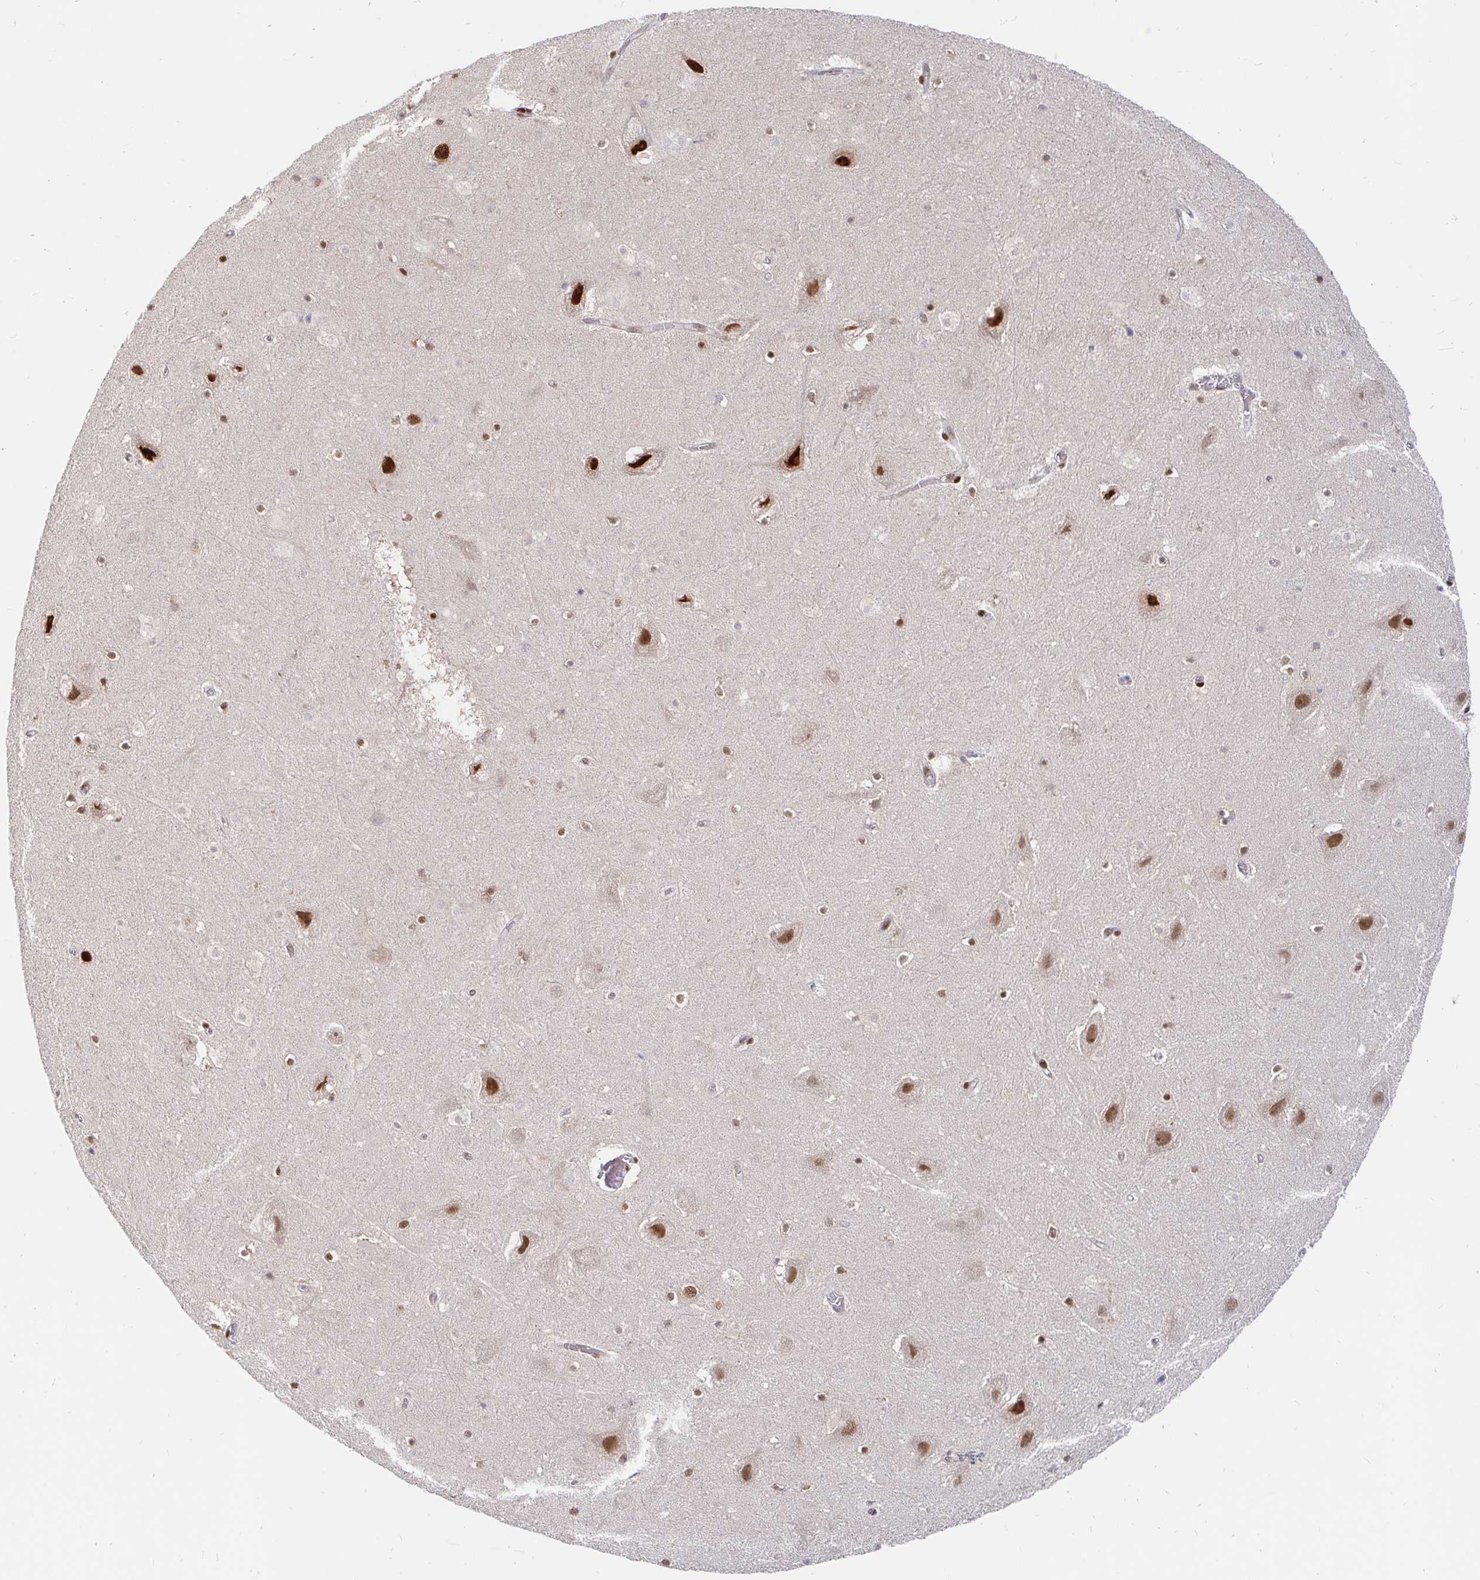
{"staining": {"intensity": "moderate", "quantity": "25%-75%", "location": "nuclear"}, "tissue": "hippocampus", "cell_type": "Glial cells", "image_type": "normal", "snomed": [{"axis": "morphology", "description": "Normal tissue, NOS"}, {"axis": "topography", "description": "Hippocampus"}], "caption": "High-magnification brightfield microscopy of unremarkable hippocampus stained with DAB (3,3'-diaminobenzidine) (brown) and counterstained with hematoxylin (blue). glial cells exhibit moderate nuclear positivity is appreciated in approximately25%-75% of cells.", "gene": "RBMXL1", "patient": {"sex": "female", "age": 42}}